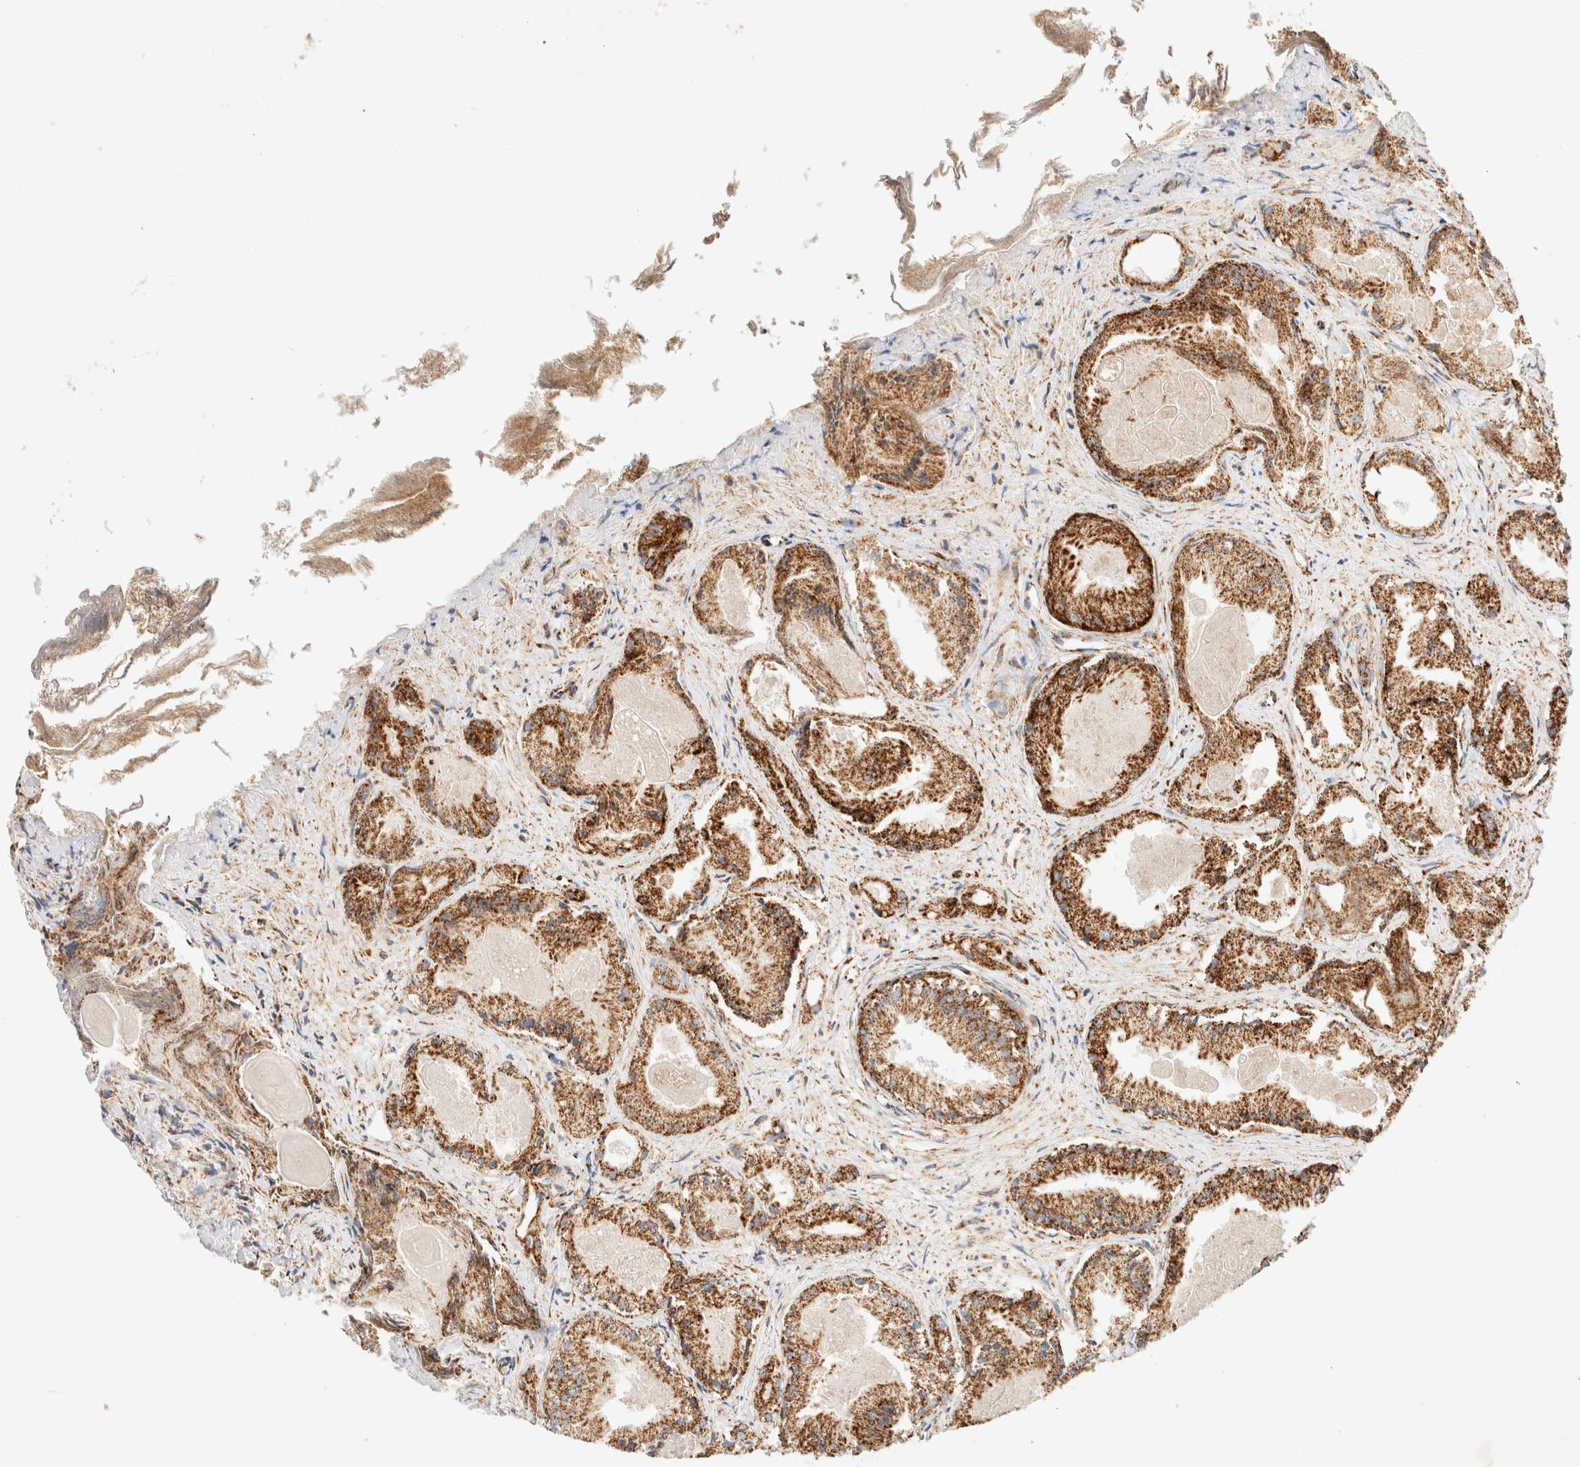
{"staining": {"intensity": "strong", "quantity": ">75%", "location": "cytoplasmic/membranous"}, "tissue": "prostate cancer", "cell_type": "Tumor cells", "image_type": "cancer", "snomed": [{"axis": "morphology", "description": "Adenocarcinoma, Low grade"}, {"axis": "topography", "description": "Prostate"}], "caption": "Prostate cancer (adenocarcinoma (low-grade)) stained for a protein reveals strong cytoplasmic/membranous positivity in tumor cells. (brown staining indicates protein expression, while blue staining denotes nuclei).", "gene": "PHB2", "patient": {"sex": "male", "age": 72}}